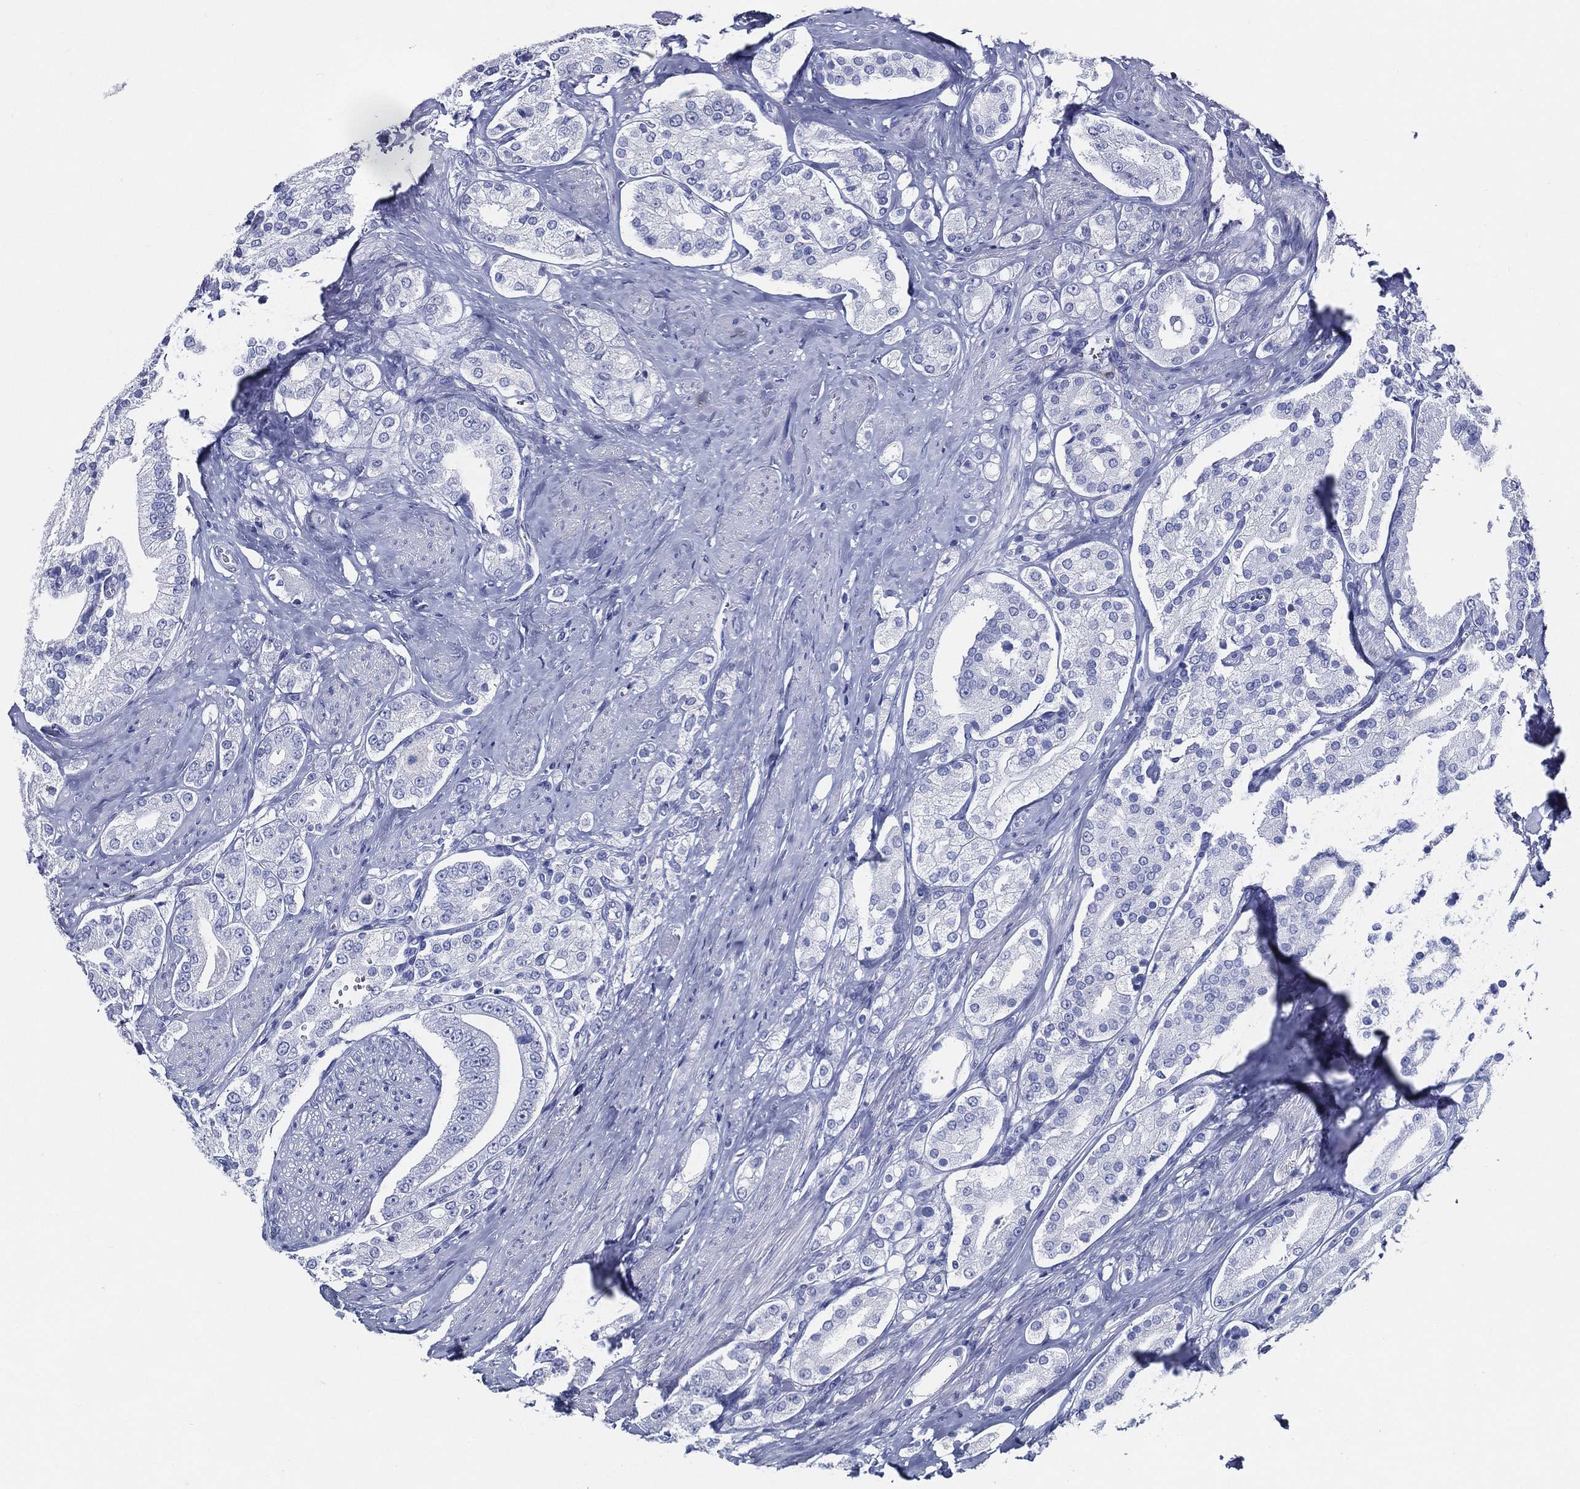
{"staining": {"intensity": "negative", "quantity": "none", "location": "none"}, "tissue": "prostate cancer", "cell_type": "Tumor cells", "image_type": "cancer", "snomed": [{"axis": "morphology", "description": "Adenocarcinoma, NOS"}, {"axis": "topography", "description": "Prostate and seminal vesicle, NOS"}, {"axis": "topography", "description": "Prostate"}], "caption": "IHC of prostate adenocarcinoma shows no expression in tumor cells. (Brightfield microscopy of DAB immunohistochemistry (IHC) at high magnification).", "gene": "ACE2", "patient": {"sex": "male", "age": 67}}